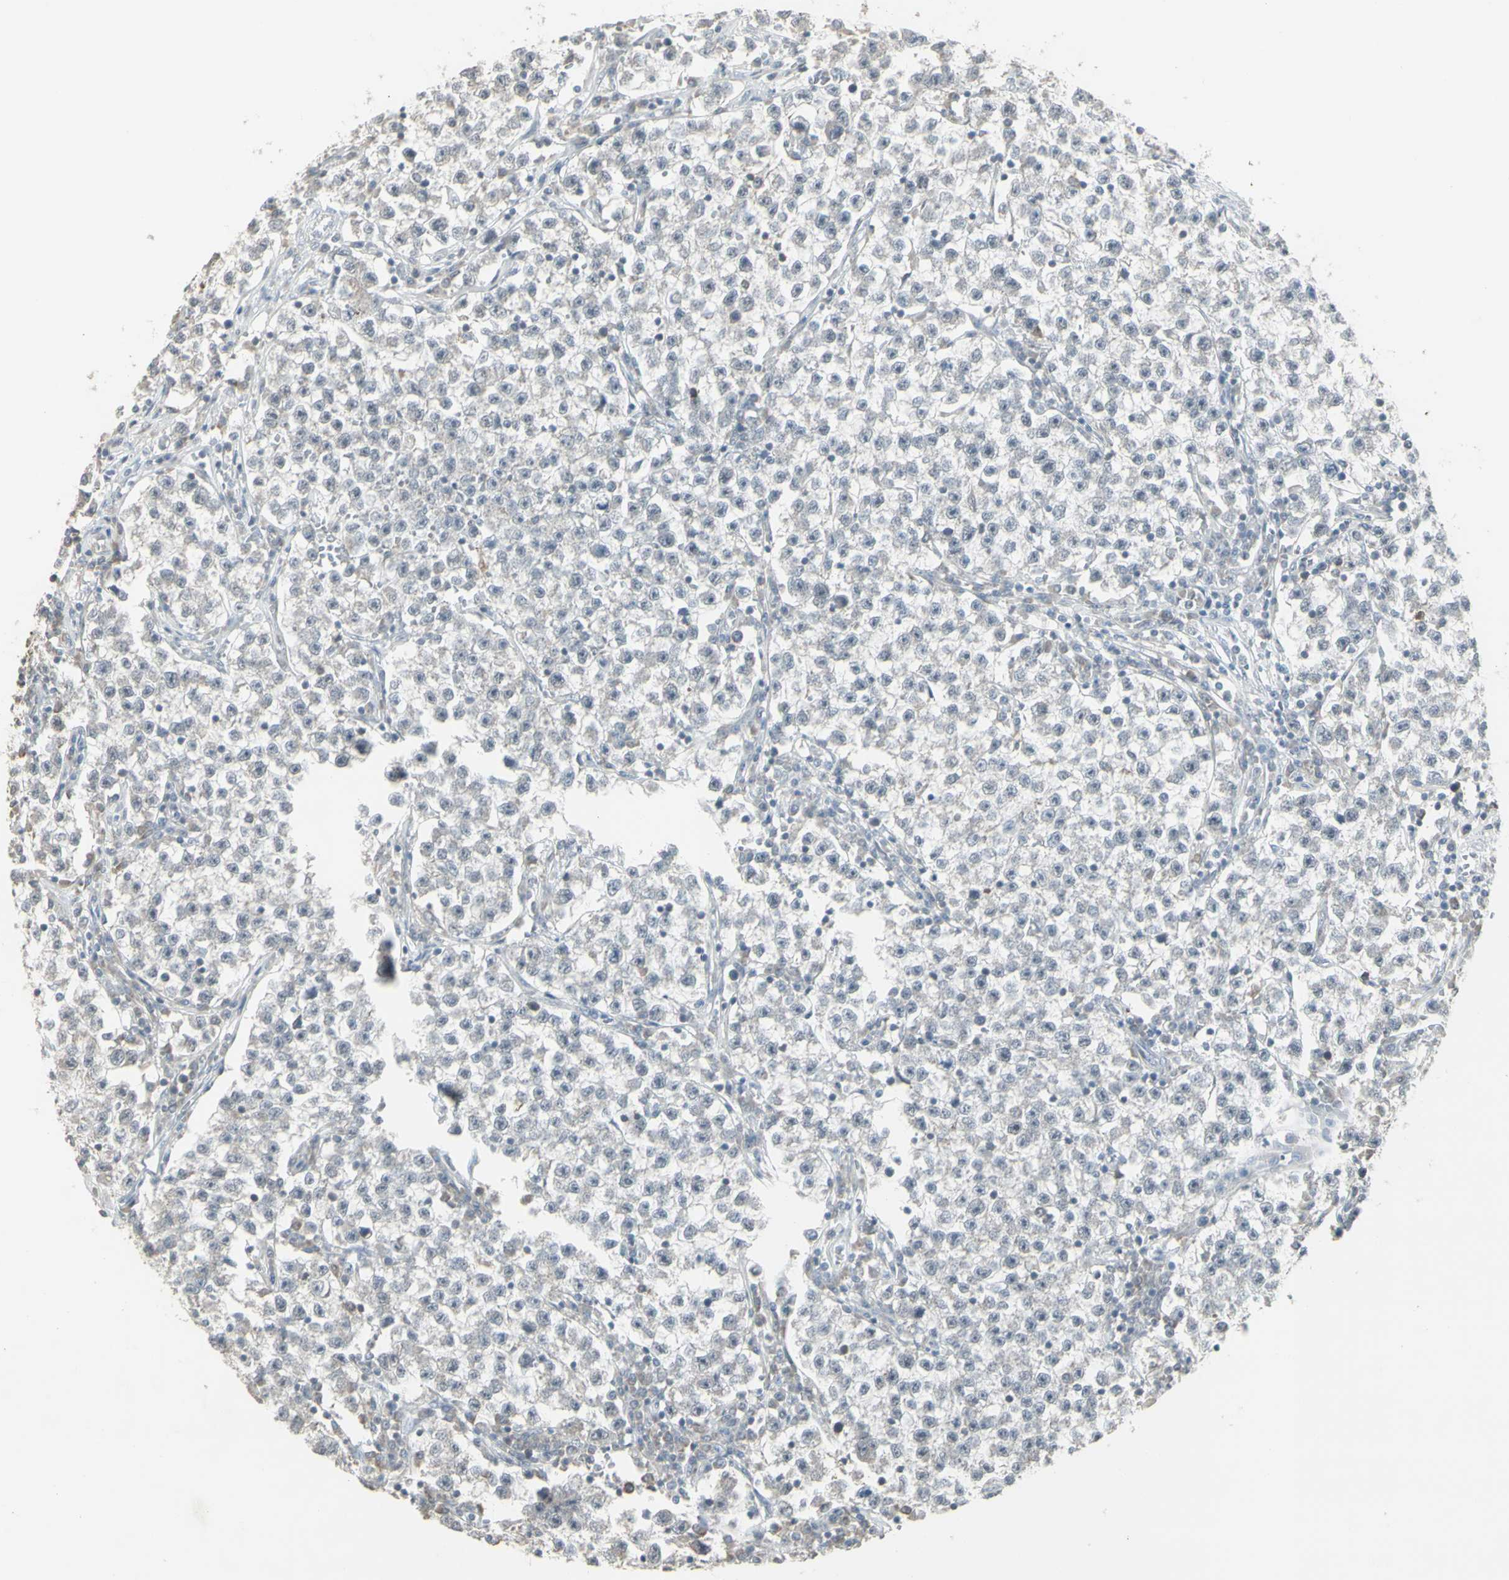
{"staining": {"intensity": "negative", "quantity": "none", "location": "none"}, "tissue": "testis cancer", "cell_type": "Tumor cells", "image_type": "cancer", "snomed": [{"axis": "morphology", "description": "Seminoma, NOS"}, {"axis": "topography", "description": "Testis"}], "caption": "Immunohistochemical staining of human testis cancer reveals no significant expression in tumor cells. (Stains: DAB immunohistochemistry with hematoxylin counter stain, Microscopy: brightfield microscopy at high magnification).", "gene": "SAMSN1", "patient": {"sex": "male", "age": 22}}